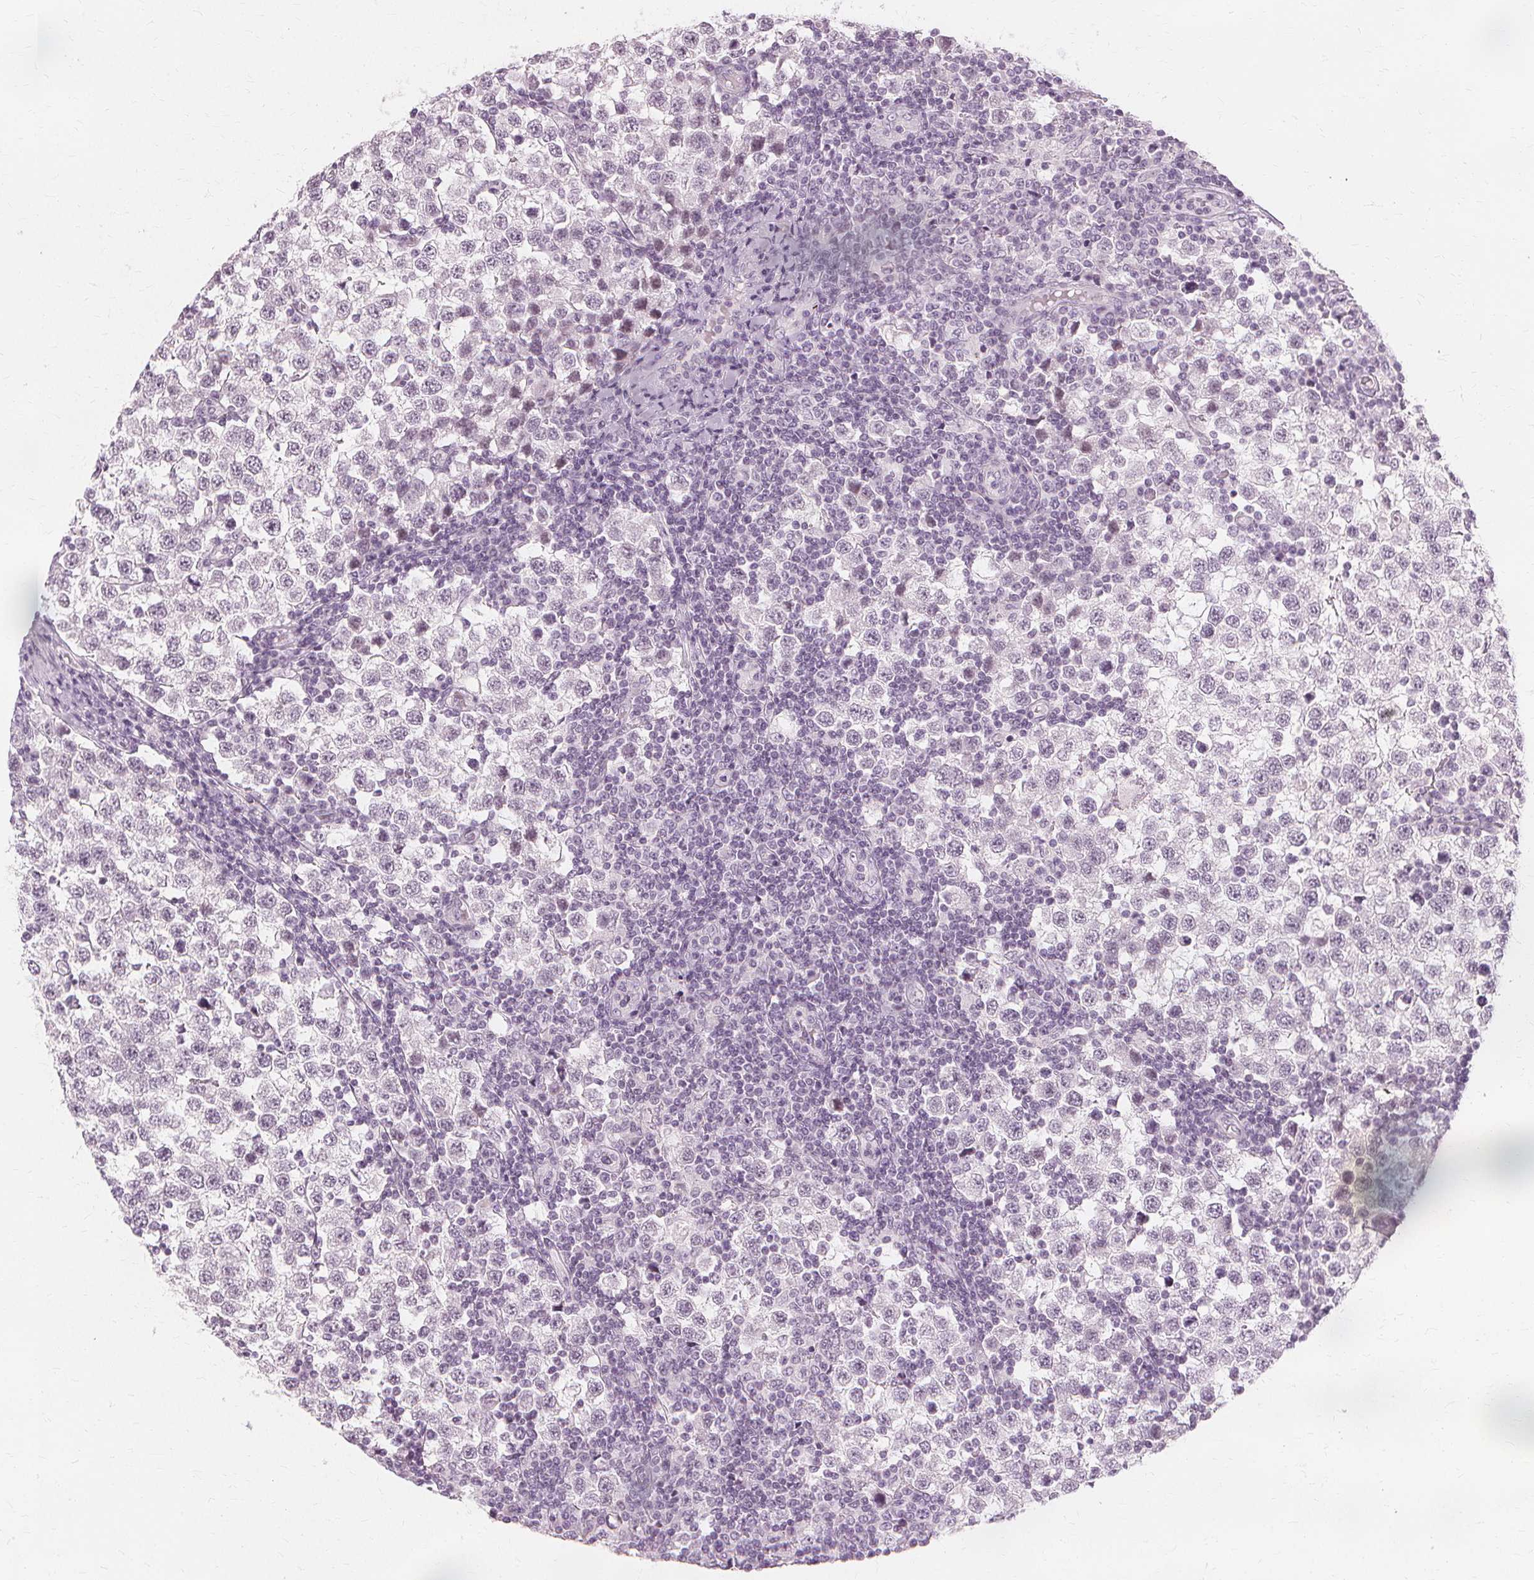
{"staining": {"intensity": "negative", "quantity": "none", "location": "none"}, "tissue": "testis cancer", "cell_type": "Tumor cells", "image_type": "cancer", "snomed": [{"axis": "morphology", "description": "Seminoma, NOS"}, {"axis": "topography", "description": "Testis"}], "caption": "Immunohistochemistry micrograph of neoplastic tissue: human testis cancer stained with DAB (3,3'-diaminobenzidine) displays no significant protein positivity in tumor cells. (DAB IHC, high magnification).", "gene": "NXPE1", "patient": {"sex": "male", "age": 34}}